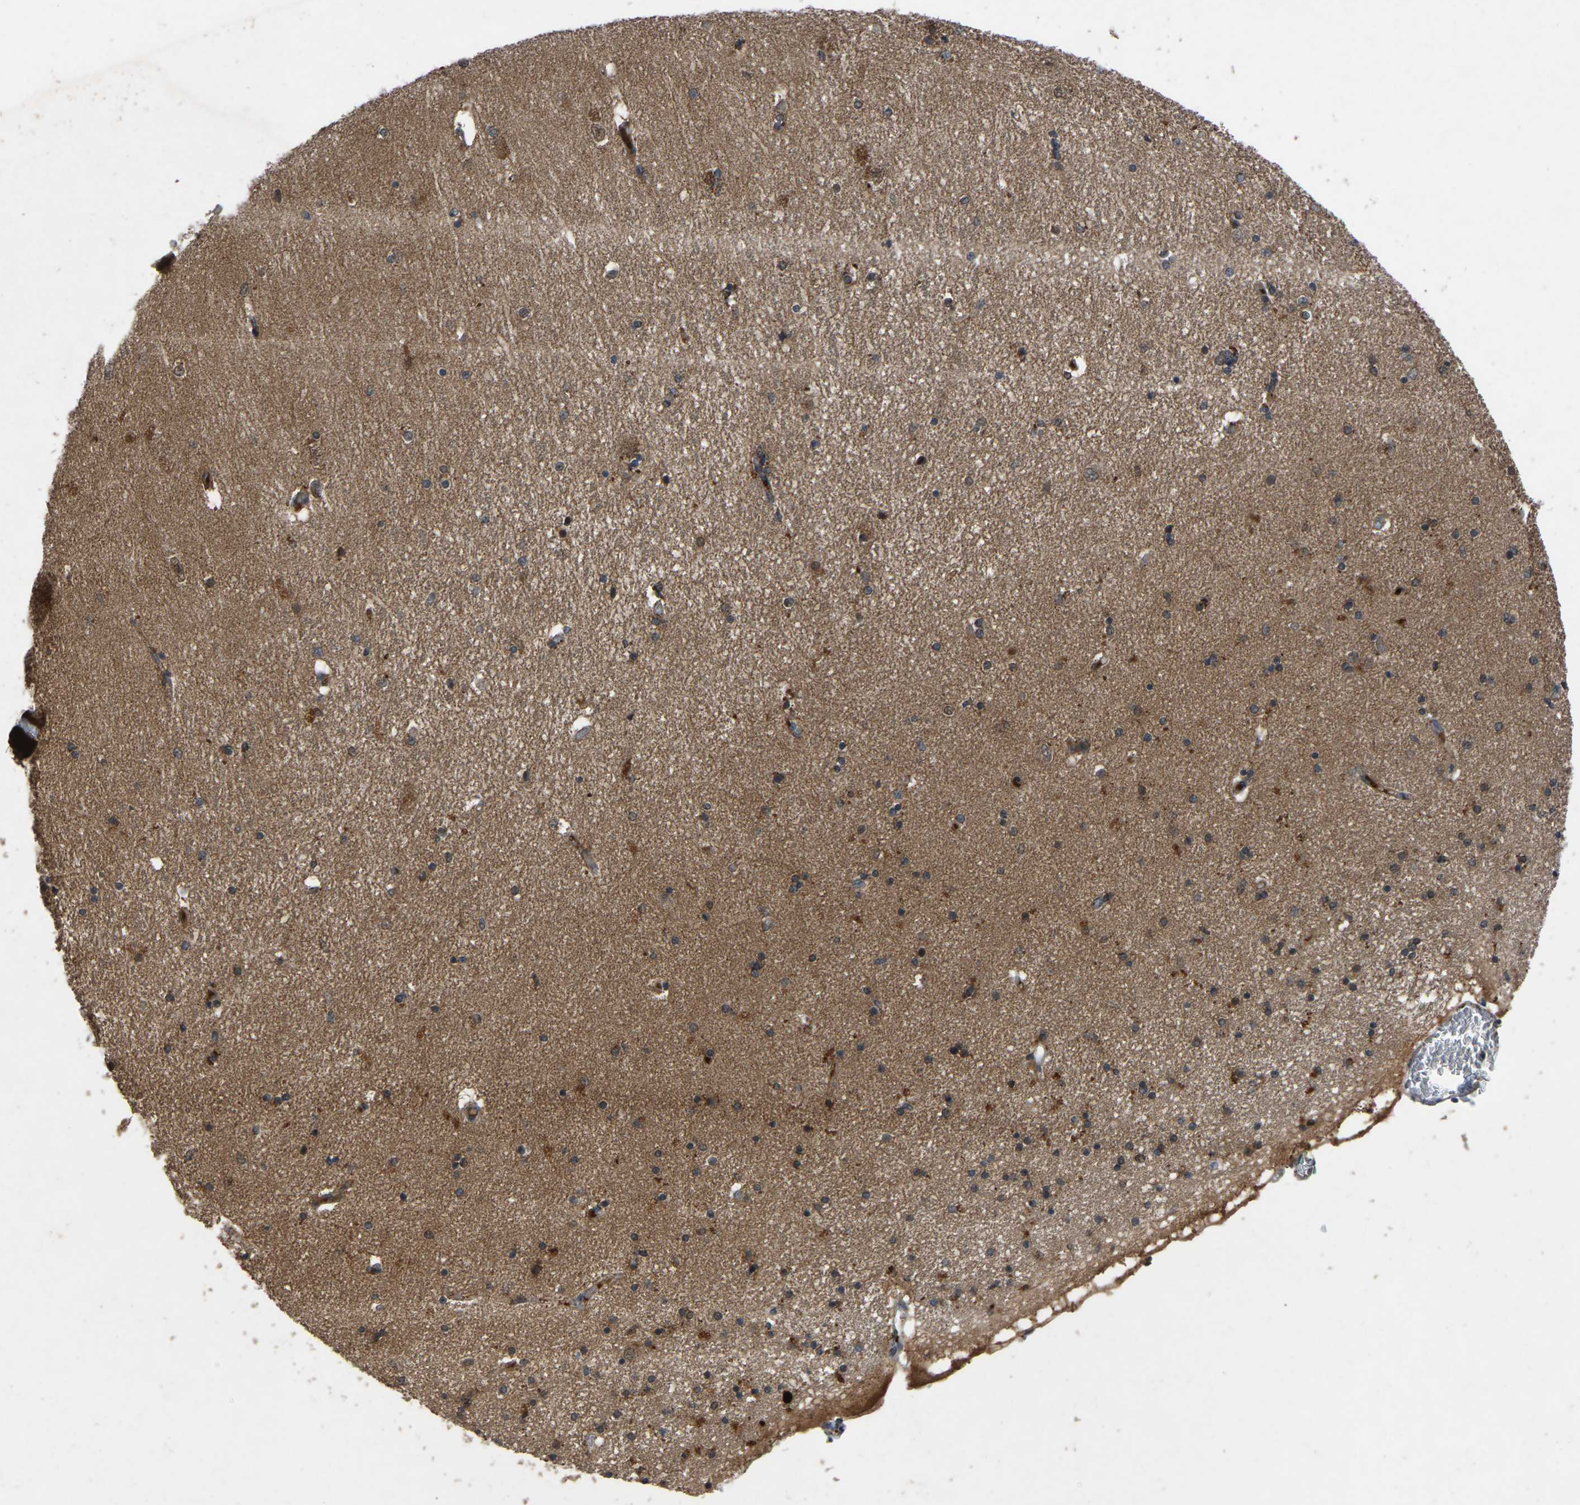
{"staining": {"intensity": "moderate", "quantity": "<25%", "location": "cytoplasmic/membranous"}, "tissue": "hippocampus", "cell_type": "Glial cells", "image_type": "normal", "snomed": [{"axis": "morphology", "description": "Normal tissue, NOS"}, {"axis": "topography", "description": "Hippocampus"}], "caption": "Protein expression by immunohistochemistry (IHC) shows moderate cytoplasmic/membranous expression in about <25% of glial cells in unremarkable hippocampus.", "gene": "FHIT", "patient": {"sex": "female", "age": 54}}